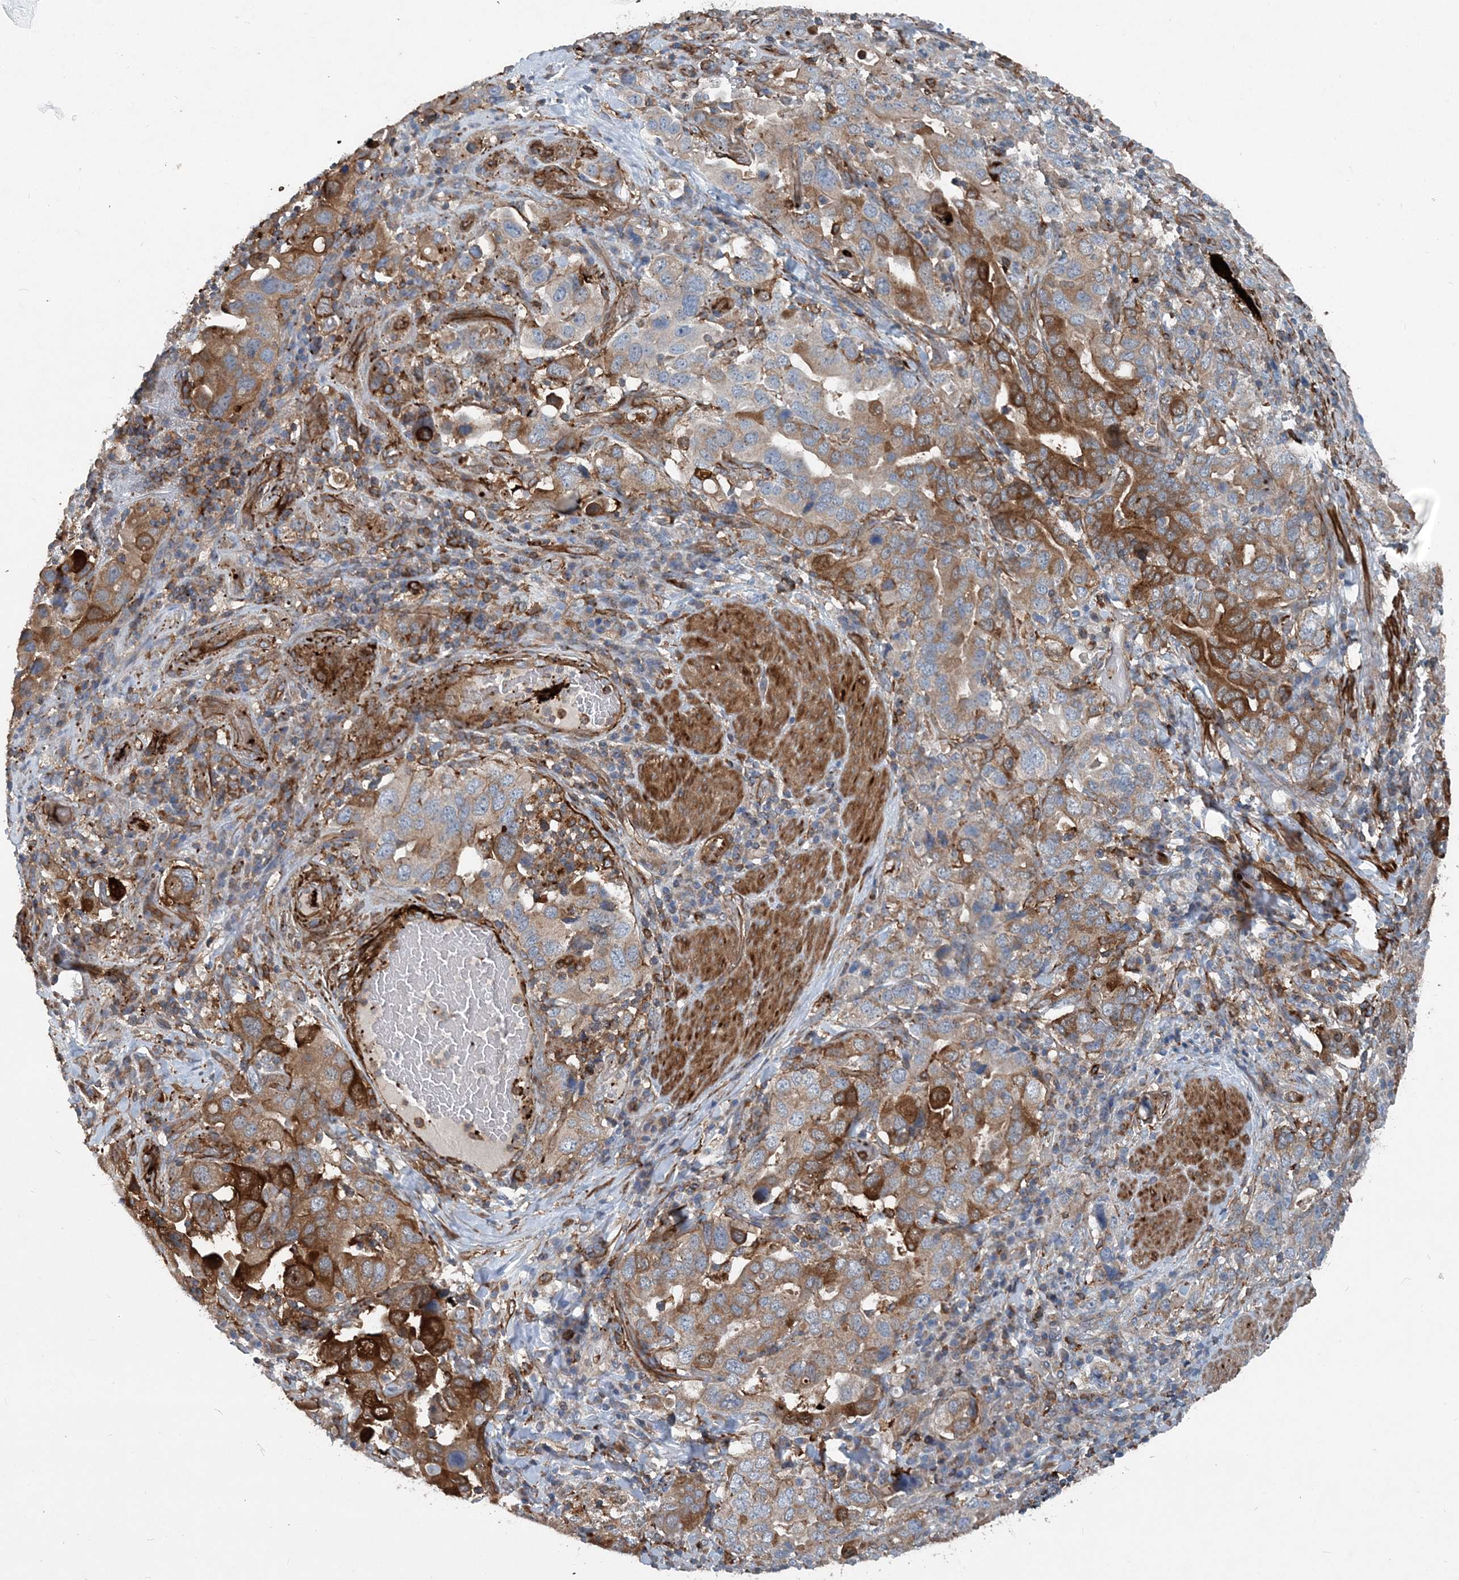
{"staining": {"intensity": "strong", "quantity": "25%-75%", "location": "cytoplasmic/membranous"}, "tissue": "stomach cancer", "cell_type": "Tumor cells", "image_type": "cancer", "snomed": [{"axis": "morphology", "description": "Adenocarcinoma, NOS"}, {"axis": "topography", "description": "Stomach, upper"}], "caption": "Protein analysis of stomach cancer tissue exhibits strong cytoplasmic/membranous expression in about 25%-75% of tumor cells. The staining was performed using DAB, with brown indicating positive protein expression. Nuclei are stained blue with hematoxylin.", "gene": "DGUOK", "patient": {"sex": "male", "age": 62}}